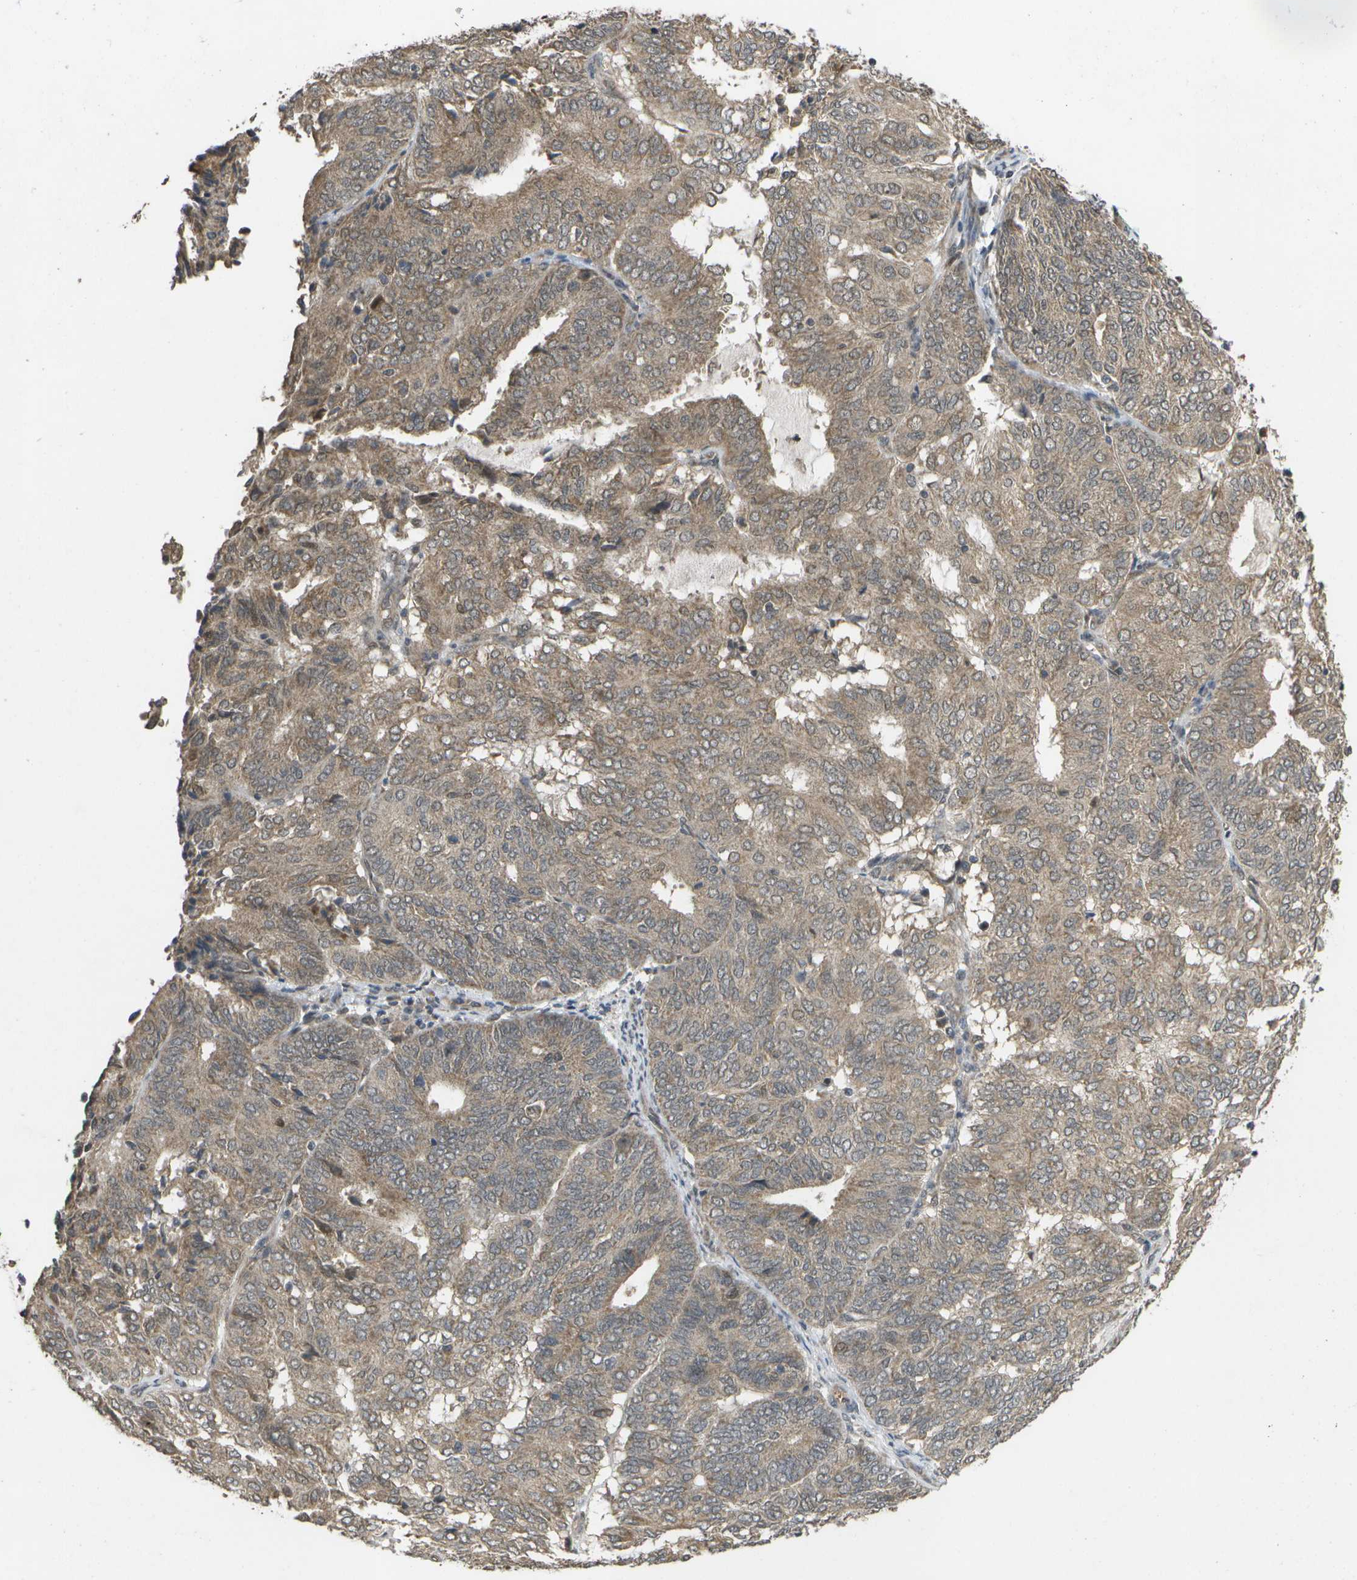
{"staining": {"intensity": "weak", "quantity": ">75%", "location": "cytoplasmic/membranous"}, "tissue": "endometrial cancer", "cell_type": "Tumor cells", "image_type": "cancer", "snomed": [{"axis": "morphology", "description": "Adenocarcinoma, NOS"}, {"axis": "topography", "description": "Uterus"}], "caption": "DAB (3,3'-diaminobenzidine) immunohistochemical staining of endometrial cancer reveals weak cytoplasmic/membranous protein positivity in about >75% of tumor cells.", "gene": "ALAS1", "patient": {"sex": "female", "age": 60}}